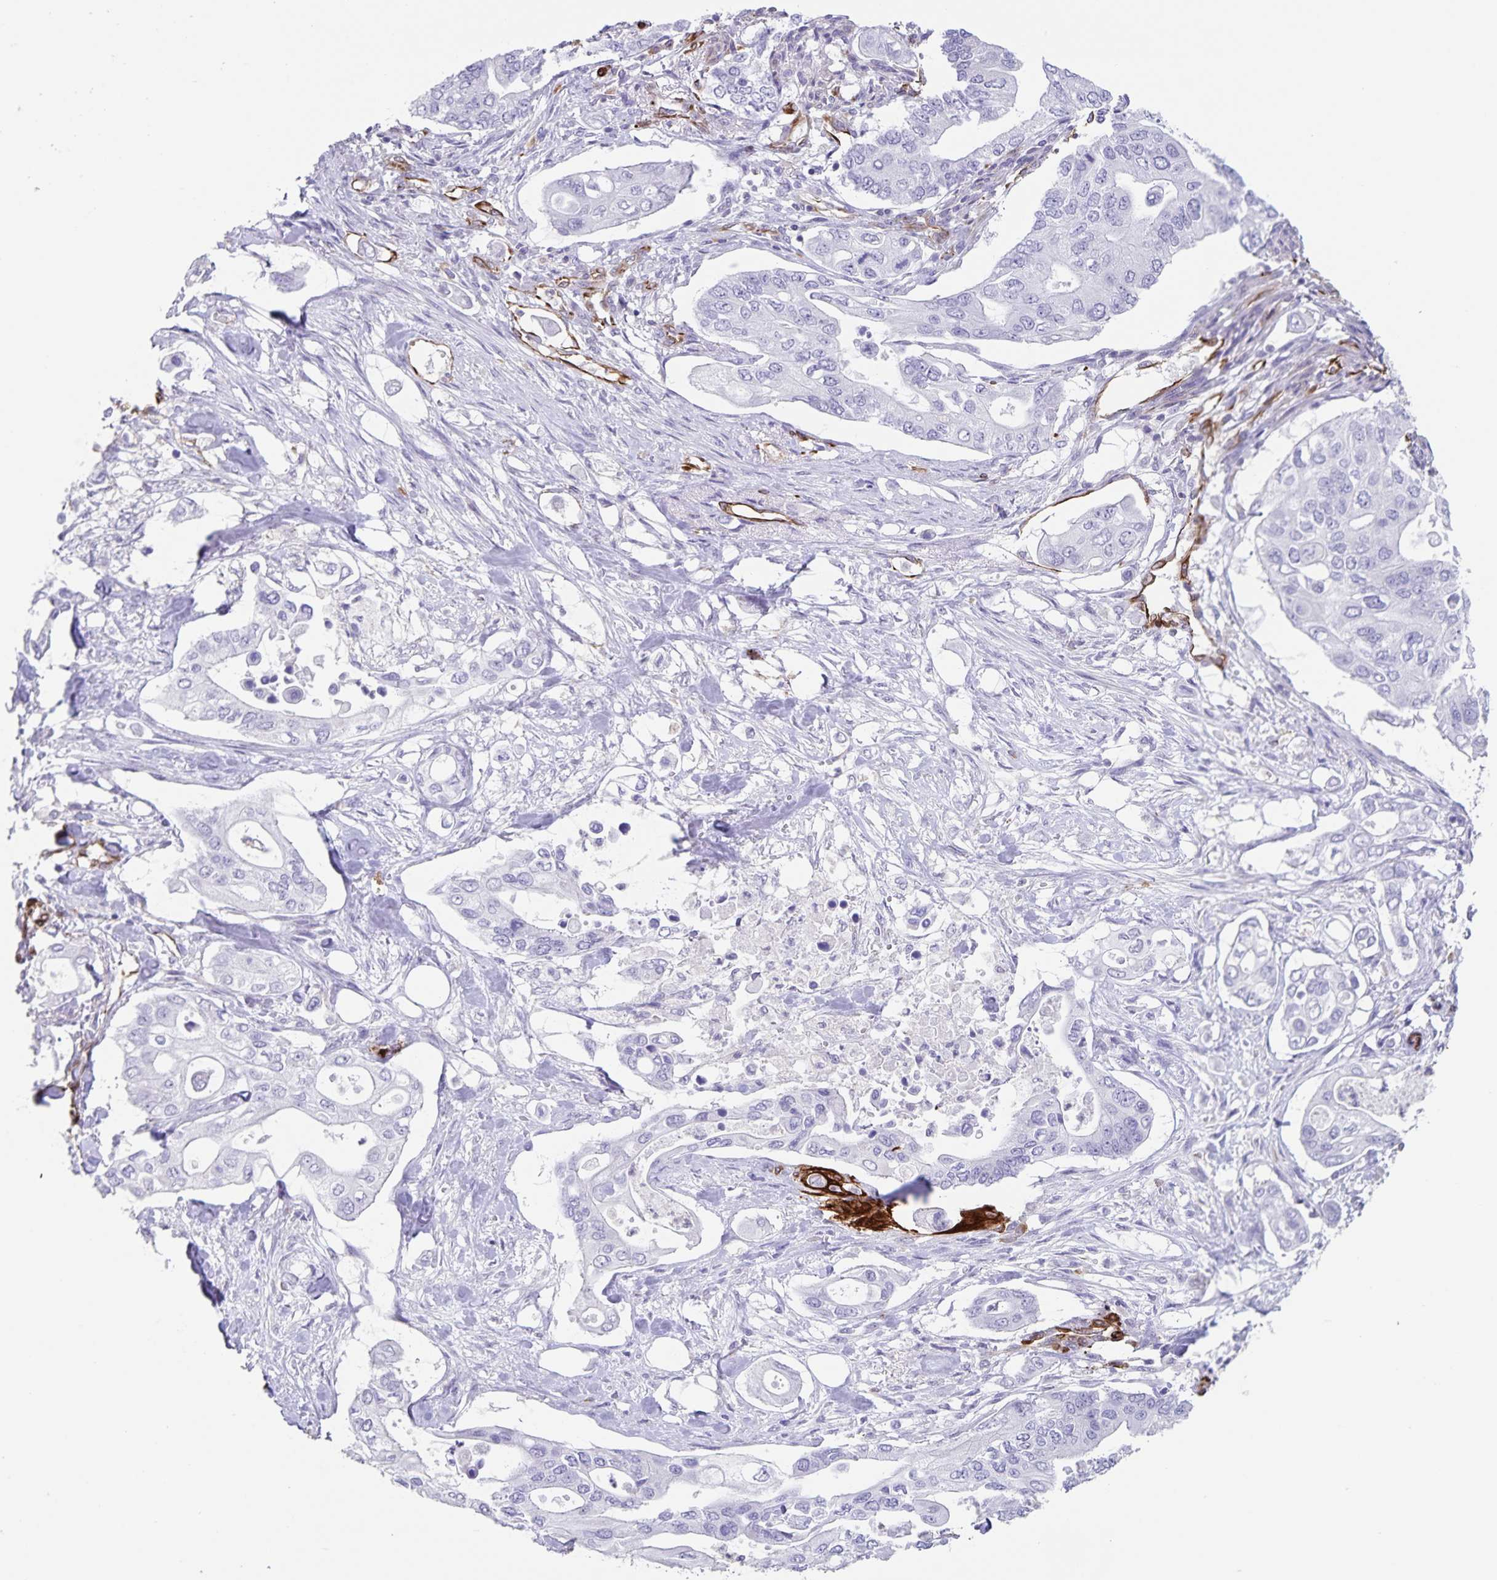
{"staining": {"intensity": "negative", "quantity": "none", "location": "none"}, "tissue": "pancreatic cancer", "cell_type": "Tumor cells", "image_type": "cancer", "snomed": [{"axis": "morphology", "description": "Adenocarcinoma, NOS"}, {"axis": "topography", "description": "Pancreas"}], "caption": "DAB immunohistochemical staining of human adenocarcinoma (pancreatic) demonstrates no significant expression in tumor cells.", "gene": "SYNM", "patient": {"sex": "female", "age": 63}}